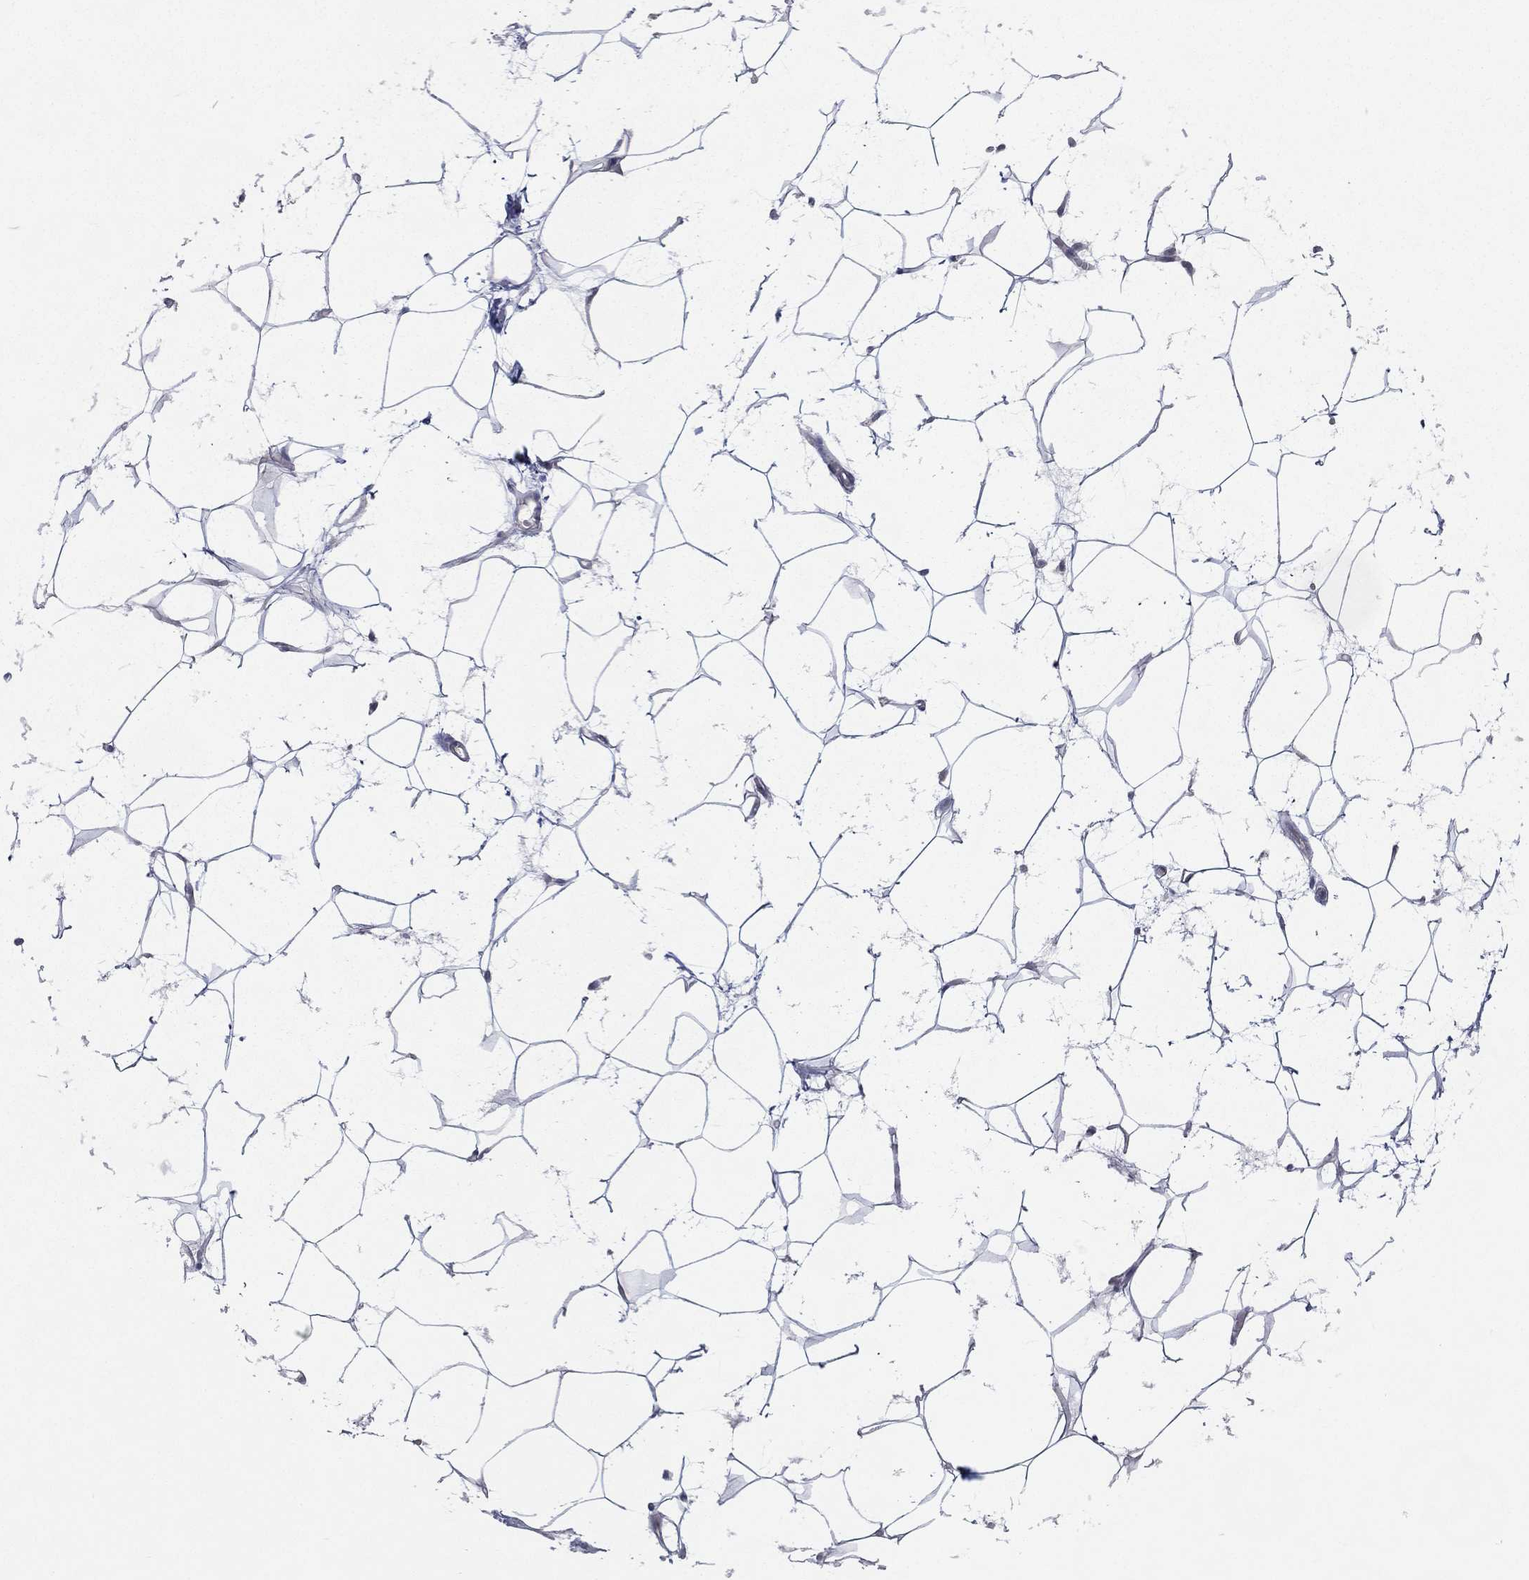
{"staining": {"intensity": "negative", "quantity": "none", "location": "none"}, "tissue": "adipose tissue", "cell_type": "Adipocytes", "image_type": "normal", "snomed": [{"axis": "morphology", "description": "Normal tissue, NOS"}, {"axis": "topography", "description": "Breast"}], "caption": "Immunohistochemical staining of unremarkable human adipose tissue displays no significant positivity in adipocytes.", "gene": "KAT14", "patient": {"sex": "female", "age": 49}}